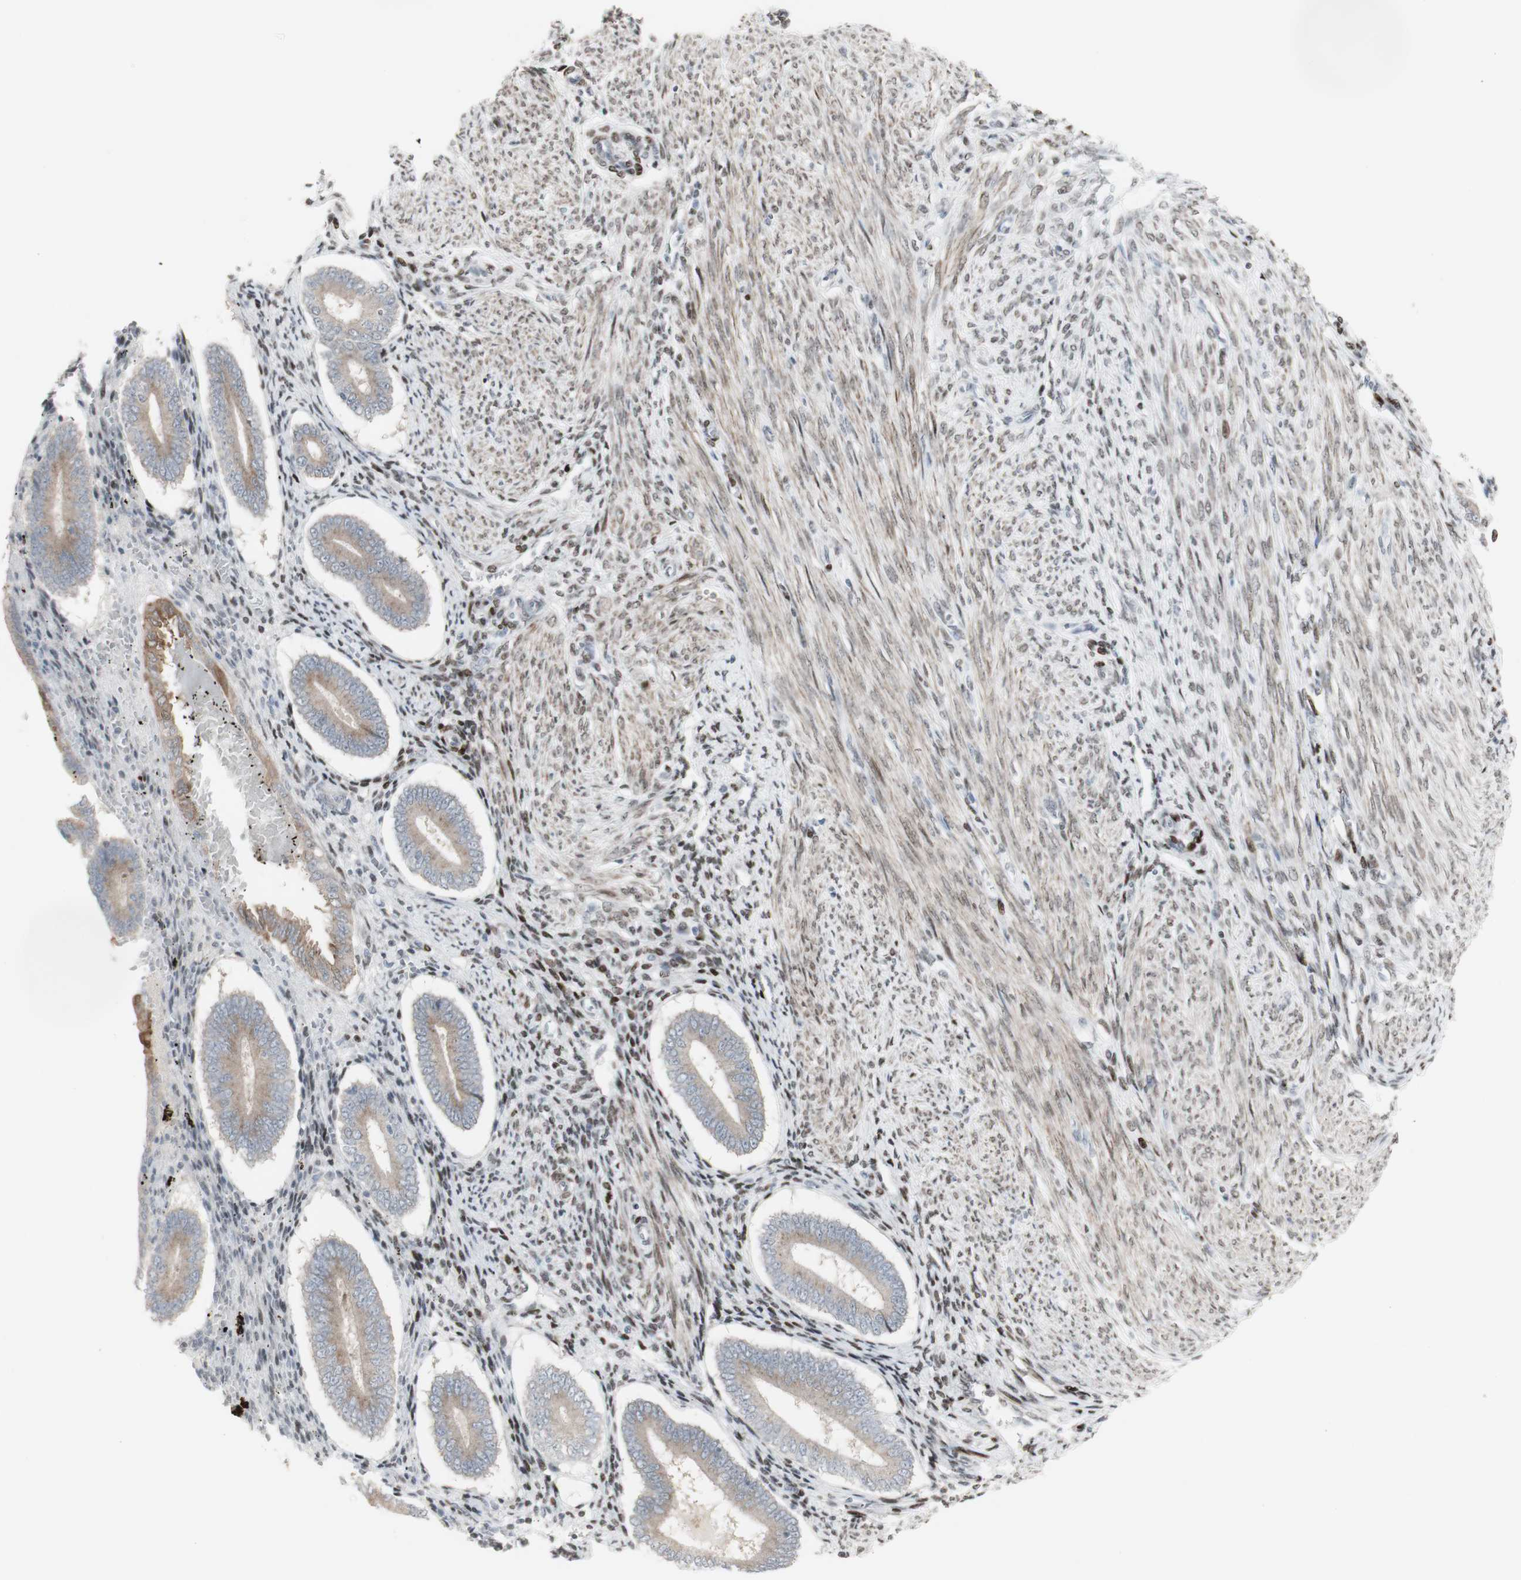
{"staining": {"intensity": "moderate", "quantity": "<25%", "location": "nuclear"}, "tissue": "endometrium", "cell_type": "Cells in endometrial stroma", "image_type": "normal", "snomed": [{"axis": "morphology", "description": "Normal tissue, NOS"}, {"axis": "topography", "description": "Endometrium"}], "caption": "A high-resolution histopathology image shows IHC staining of benign endometrium, which exhibits moderate nuclear positivity in approximately <25% of cells in endometrial stroma.", "gene": "C1orf116", "patient": {"sex": "female", "age": 42}}